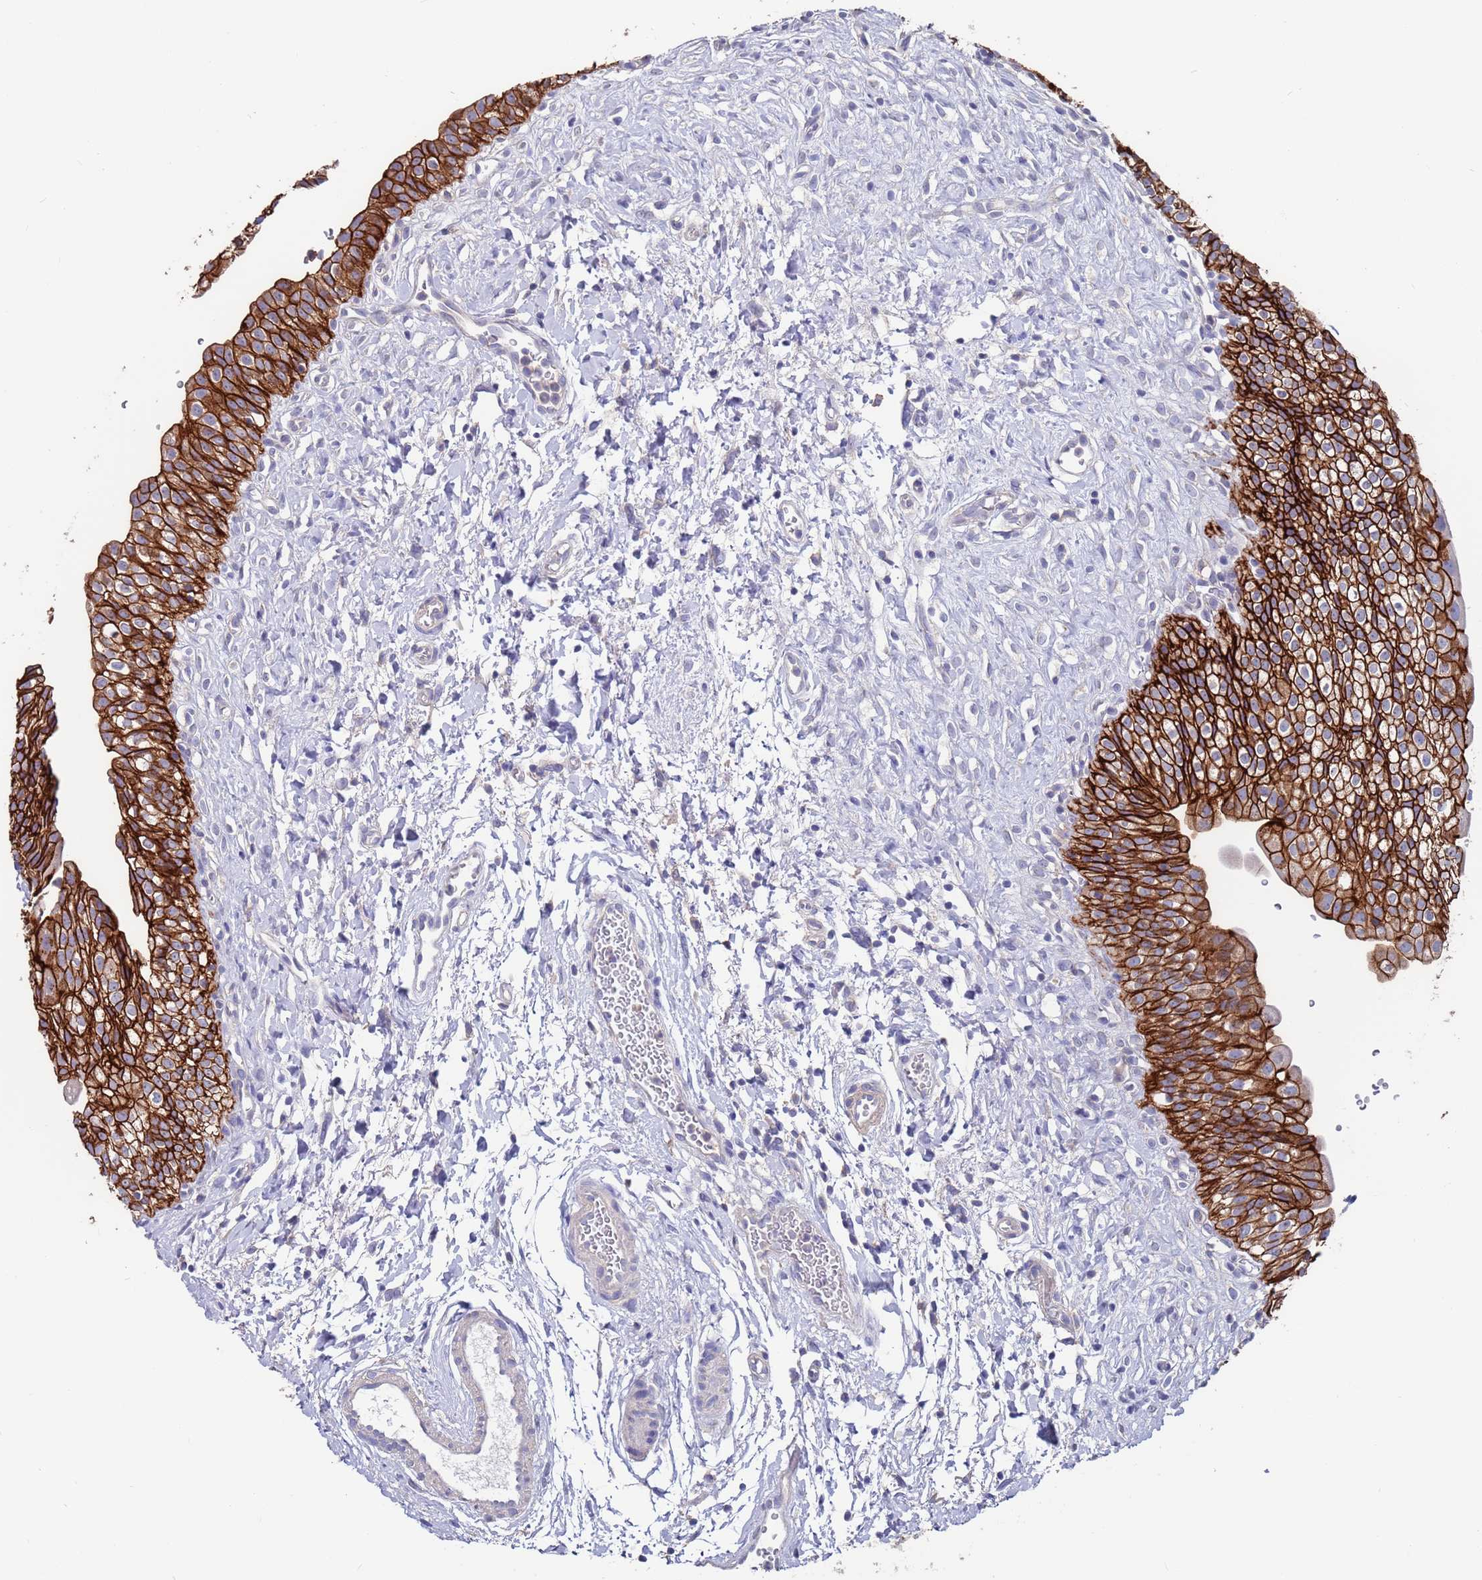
{"staining": {"intensity": "strong", "quantity": ">75%", "location": "cytoplasmic/membranous"}, "tissue": "urinary bladder", "cell_type": "Urothelial cells", "image_type": "normal", "snomed": [{"axis": "morphology", "description": "Normal tissue, NOS"}, {"axis": "topography", "description": "Urinary bladder"}], "caption": "A histopathology image showing strong cytoplasmic/membranous expression in about >75% of urothelial cells in benign urinary bladder, as visualized by brown immunohistochemical staining.", "gene": "KRTCAP3", "patient": {"sex": "male", "age": 51}}